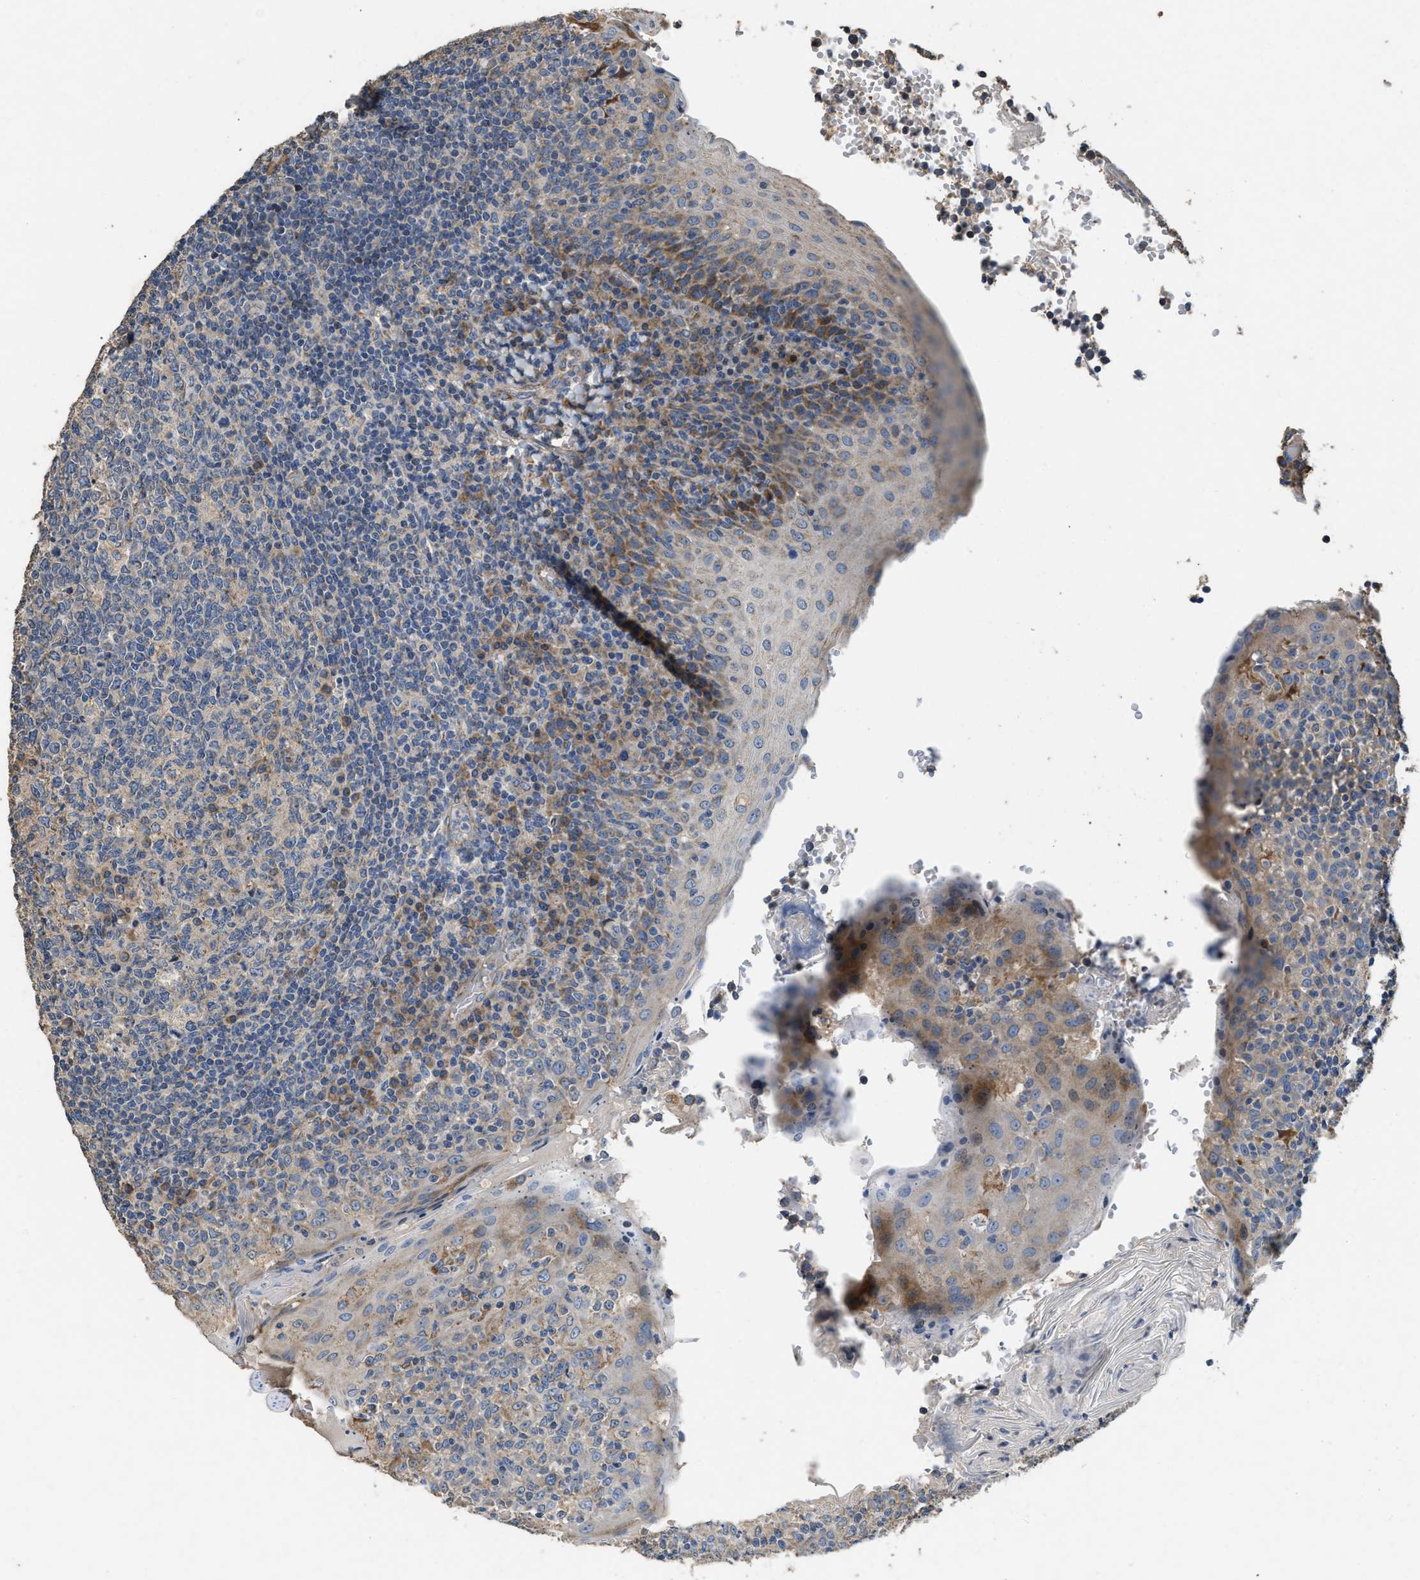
{"staining": {"intensity": "moderate", "quantity": "<25%", "location": "cytoplasmic/membranous"}, "tissue": "tonsil", "cell_type": "Germinal center cells", "image_type": "normal", "snomed": [{"axis": "morphology", "description": "Normal tissue, NOS"}, {"axis": "topography", "description": "Tonsil"}], "caption": "IHC micrograph of normal tonsil: human tonsil stained using immunohistochemistry (IHC) shows low levels of moderate protein expression localized specifically in the cytoplasmic/membranous of germinal center cells, appearing as a cytoplasmic/membranous brown color.", "gene": "TMEM150A", "patient": {"sex": "female", "age": 19}}